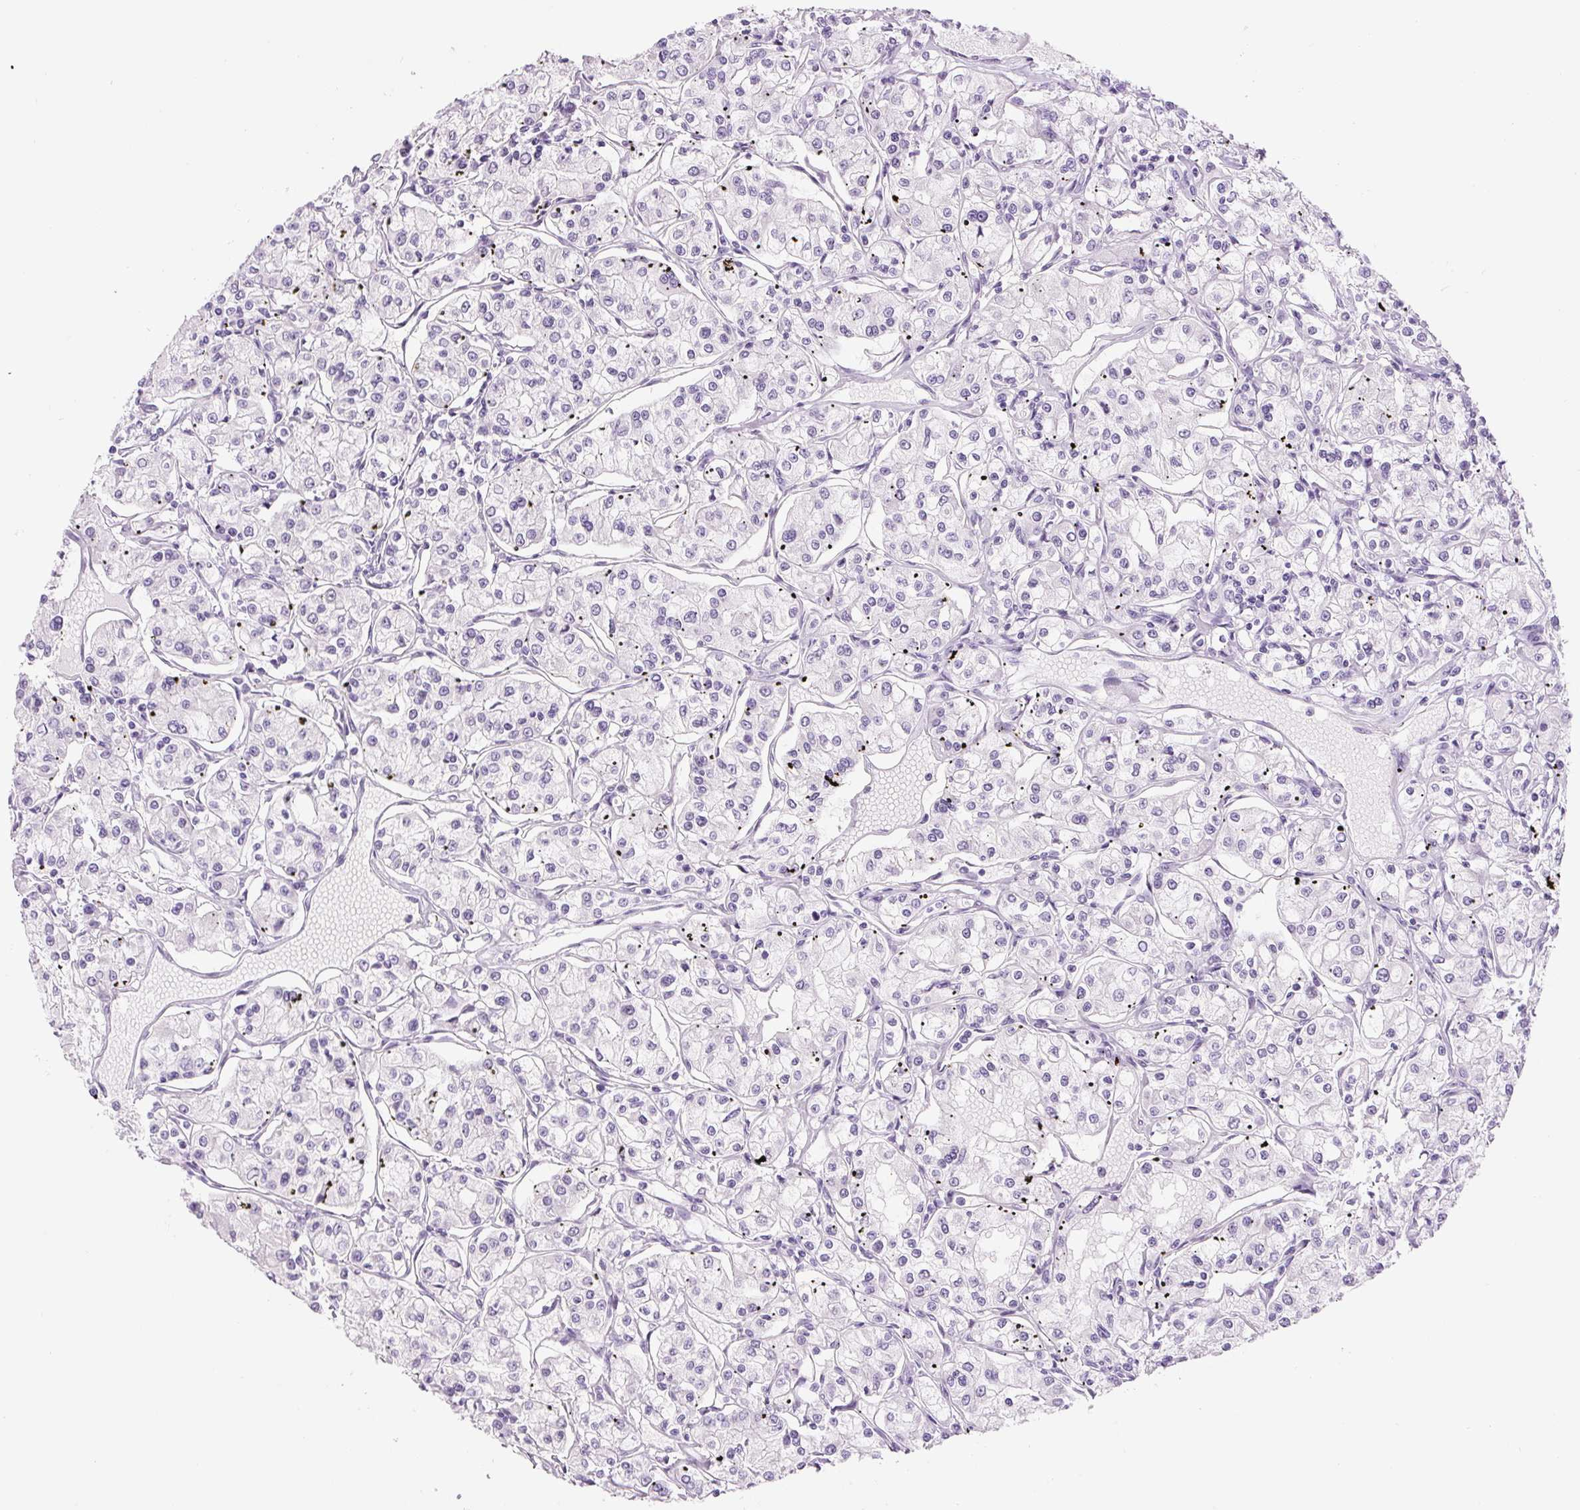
{"staining": {"intensity": "negative", "quantity": "none", "location": "none"}, "tissue": "renal cancer", "cell_type": "Tumor cells", "image_type": "cancer", "snomed": [{"axis": "morphology", "description": "Adenocarcinoma, NOS"}, {"axis": "topography", "description": "Kidney"}], "caption": "The IHC photomicrograph has no significant expression in tumor cells of adenocarcinoma (renal) tissue.", "gene": "SIX1", "patient": {"sex": "female", "age": 59}}